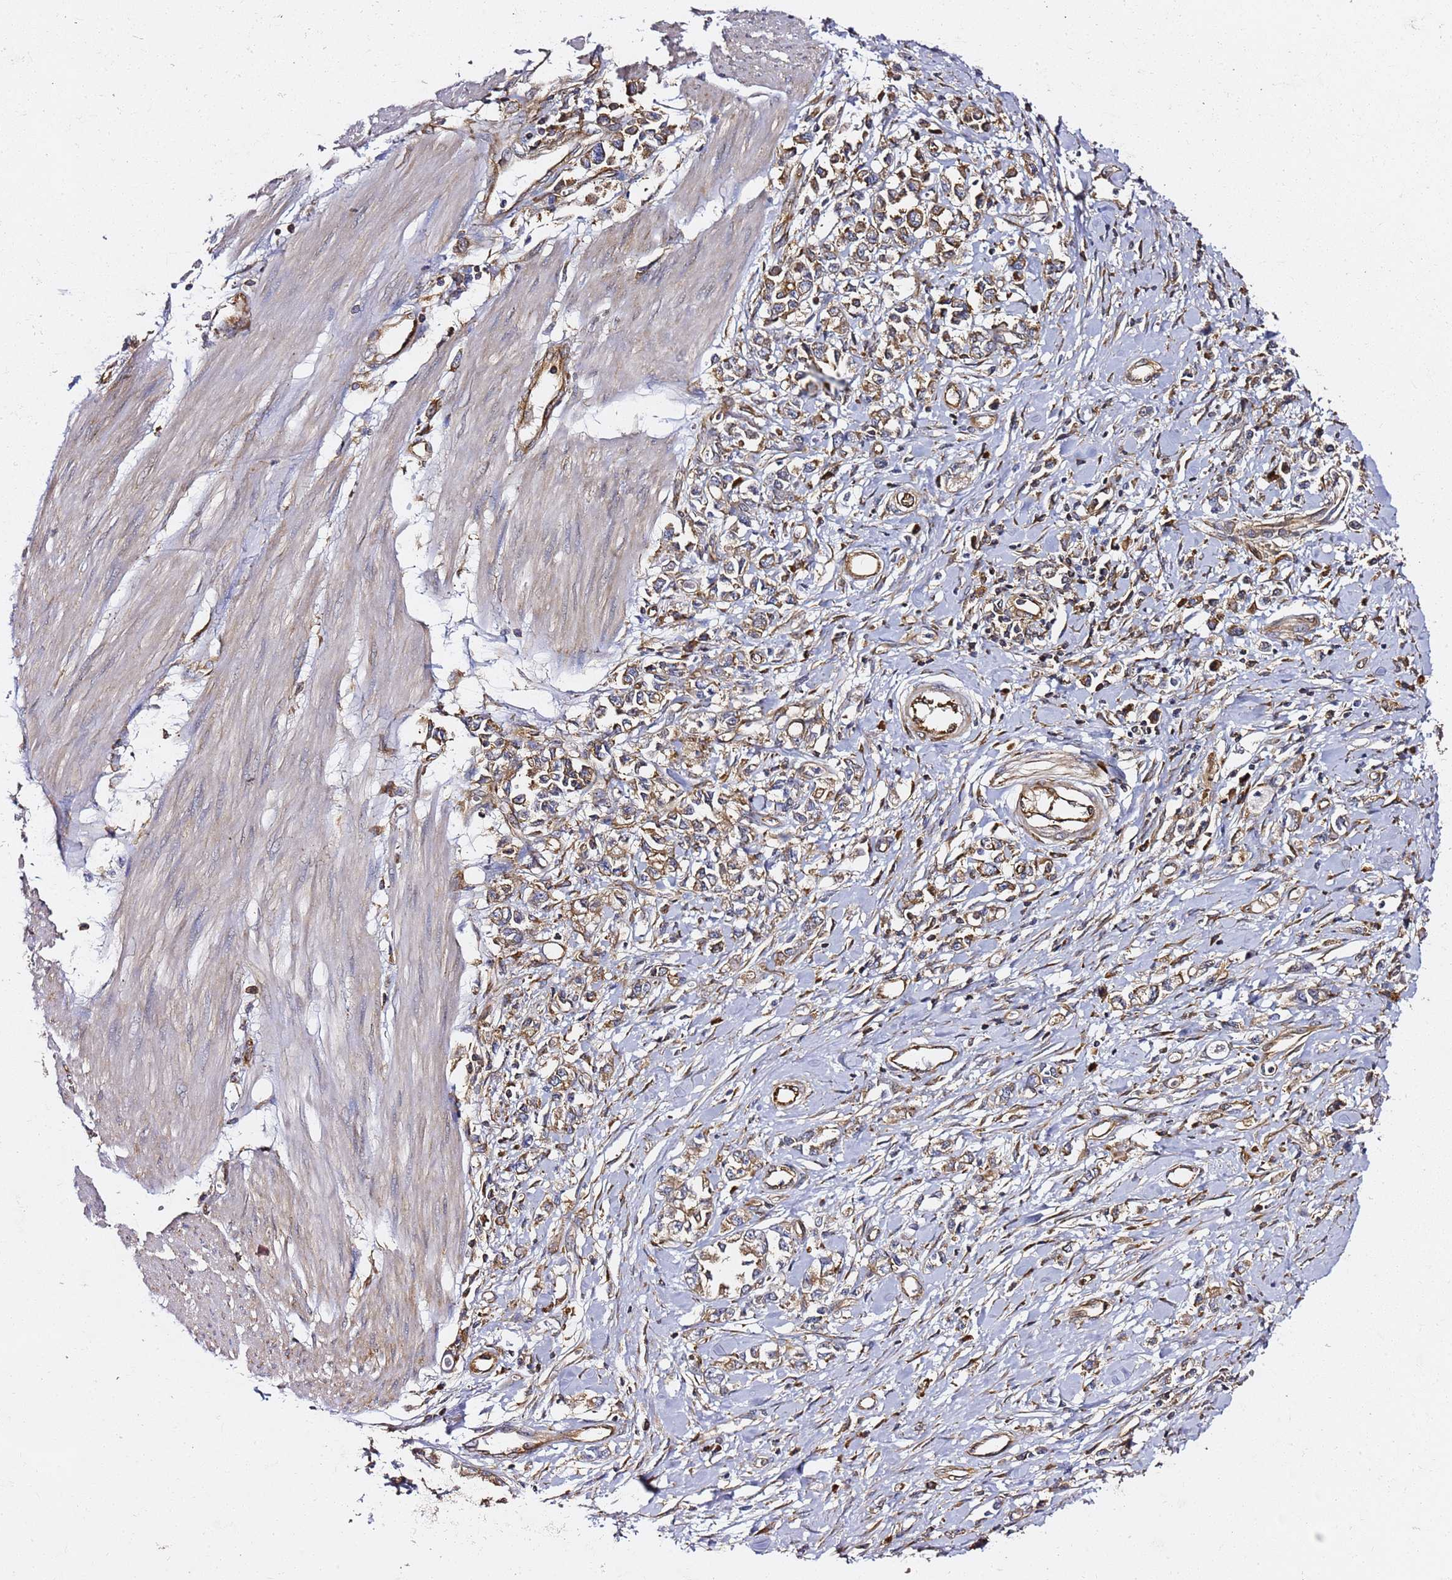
{"staining": {"intensity": "moderate", "quantity": ">75%", "location": "cytoplasmic/membranous"}, "tissue": "stomach cancer", "cell_type": "Tumor cells", "image_type": "cancer", "snomed": [{"axis": "morphology", "description": "Adenocarcinoma, NOS"}, {"axis": "topography", "description": "Stomach"}], "caption": "DAB (3,3'-diaminobenzidine) immunohistochemical staining of human stomach cancer reveals moderate cytoplasmic/membranous protein positivity in approximately >75% of tumor cells. Nuclei are stained in blue.", "gene": "TPST1", "patient": {"sex": "female", "age": 76}}